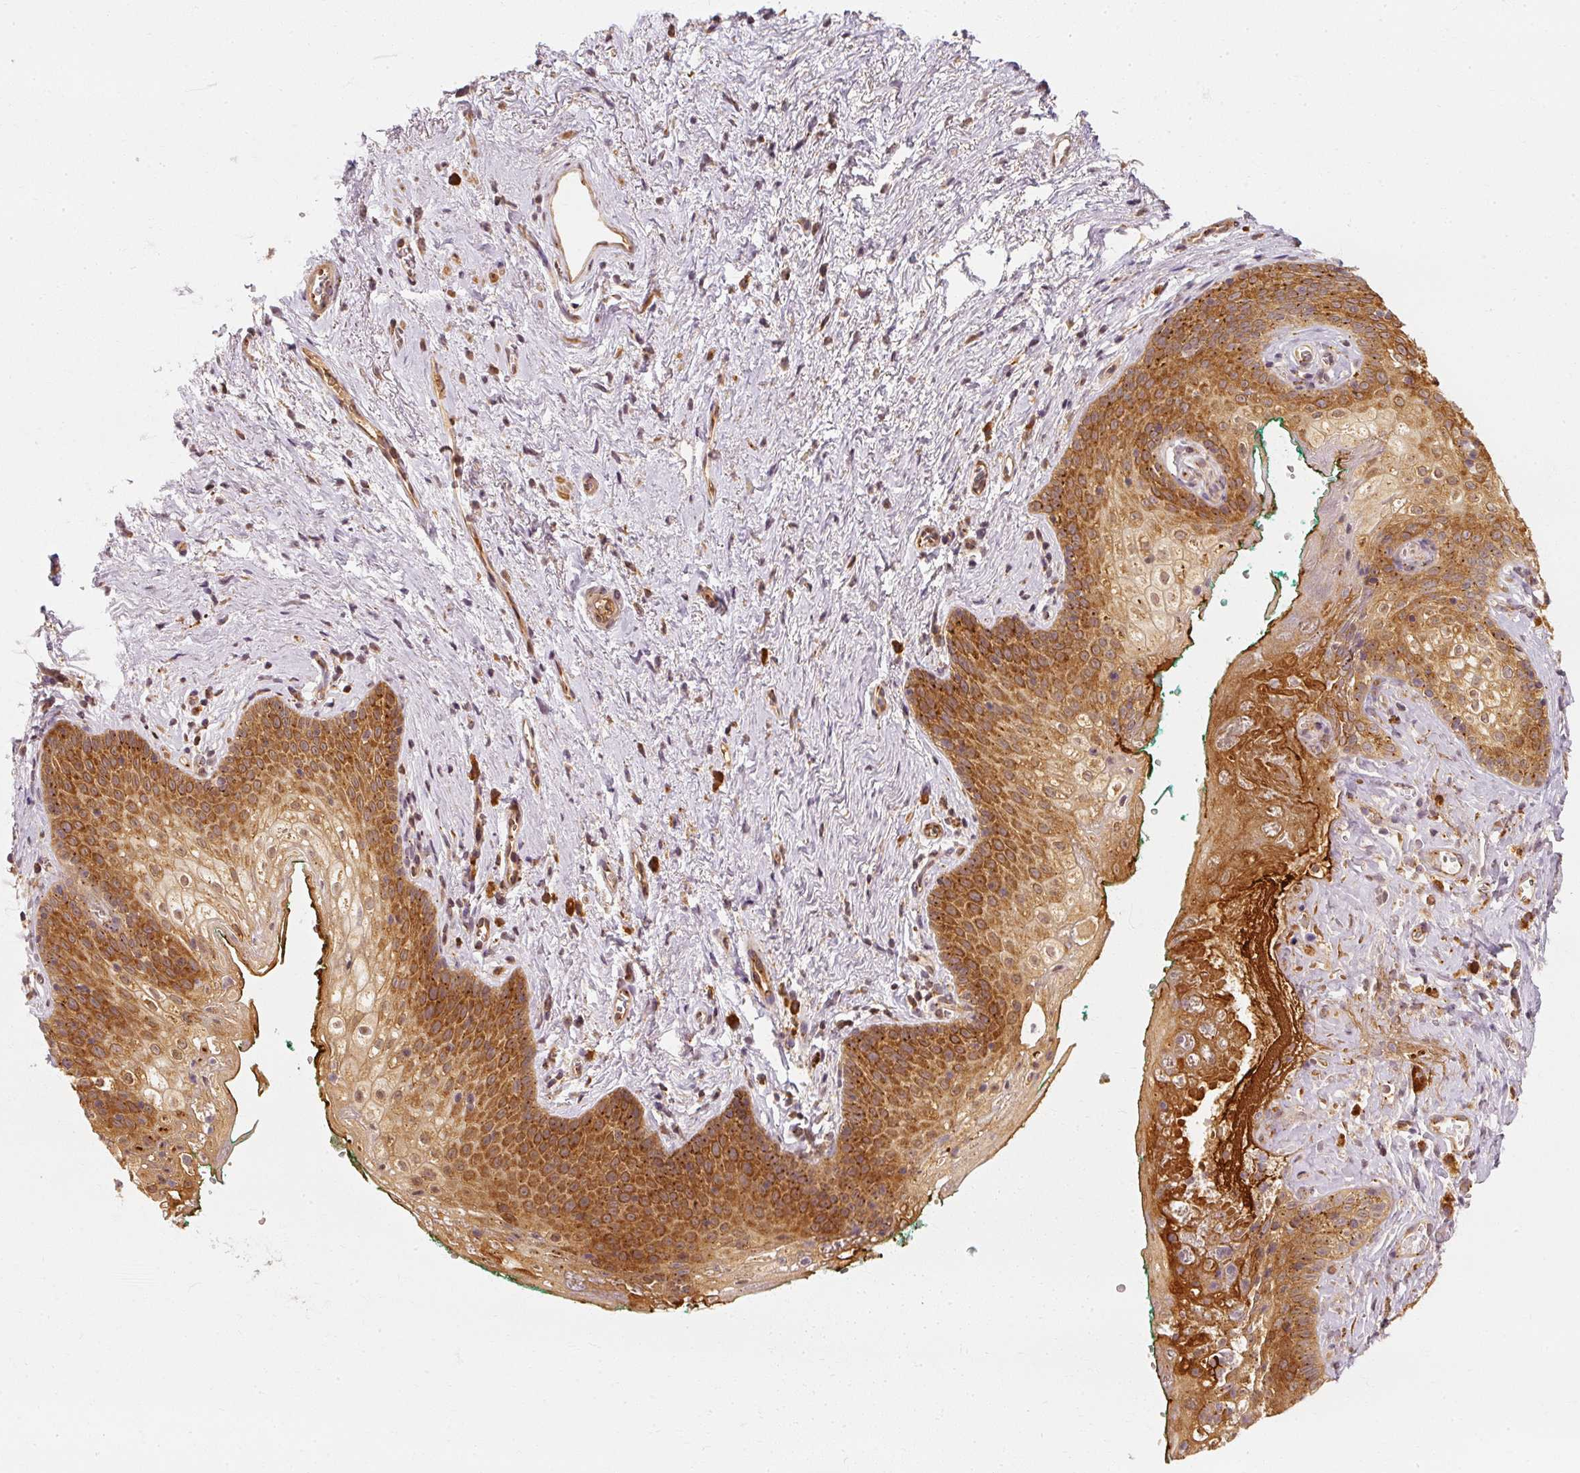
{"staining": {"intensity": "strong", "quantity": "25%-75%", "location": "cytoplasmic/membranous"}, "tissue": "vagina", "cell_type": "Squamous epithelial cells", "image_type": "normal", "snomed": [{"axis": "morphology", "description": "Normal tissue, NOS"}, {"axis": "topography", "description": "Vulva"}, {"axis": "topography", "description": "Vagina"}, {"axis": "topography", "description": "Peripheral nerve tissue"}], "caption": "Vagina stained with IHC shows strong cytoplasmic/membranous expression in about 25%-75% of squamous epithelial cells. Using DAB (3,3'-diaminobenzidine) (brown) and hematoxylin (blue) stains, captured at high magnification using brightfield microscopy.", "gene": "EEF1A1", "patient": {"sex": "female", "age": 66}}